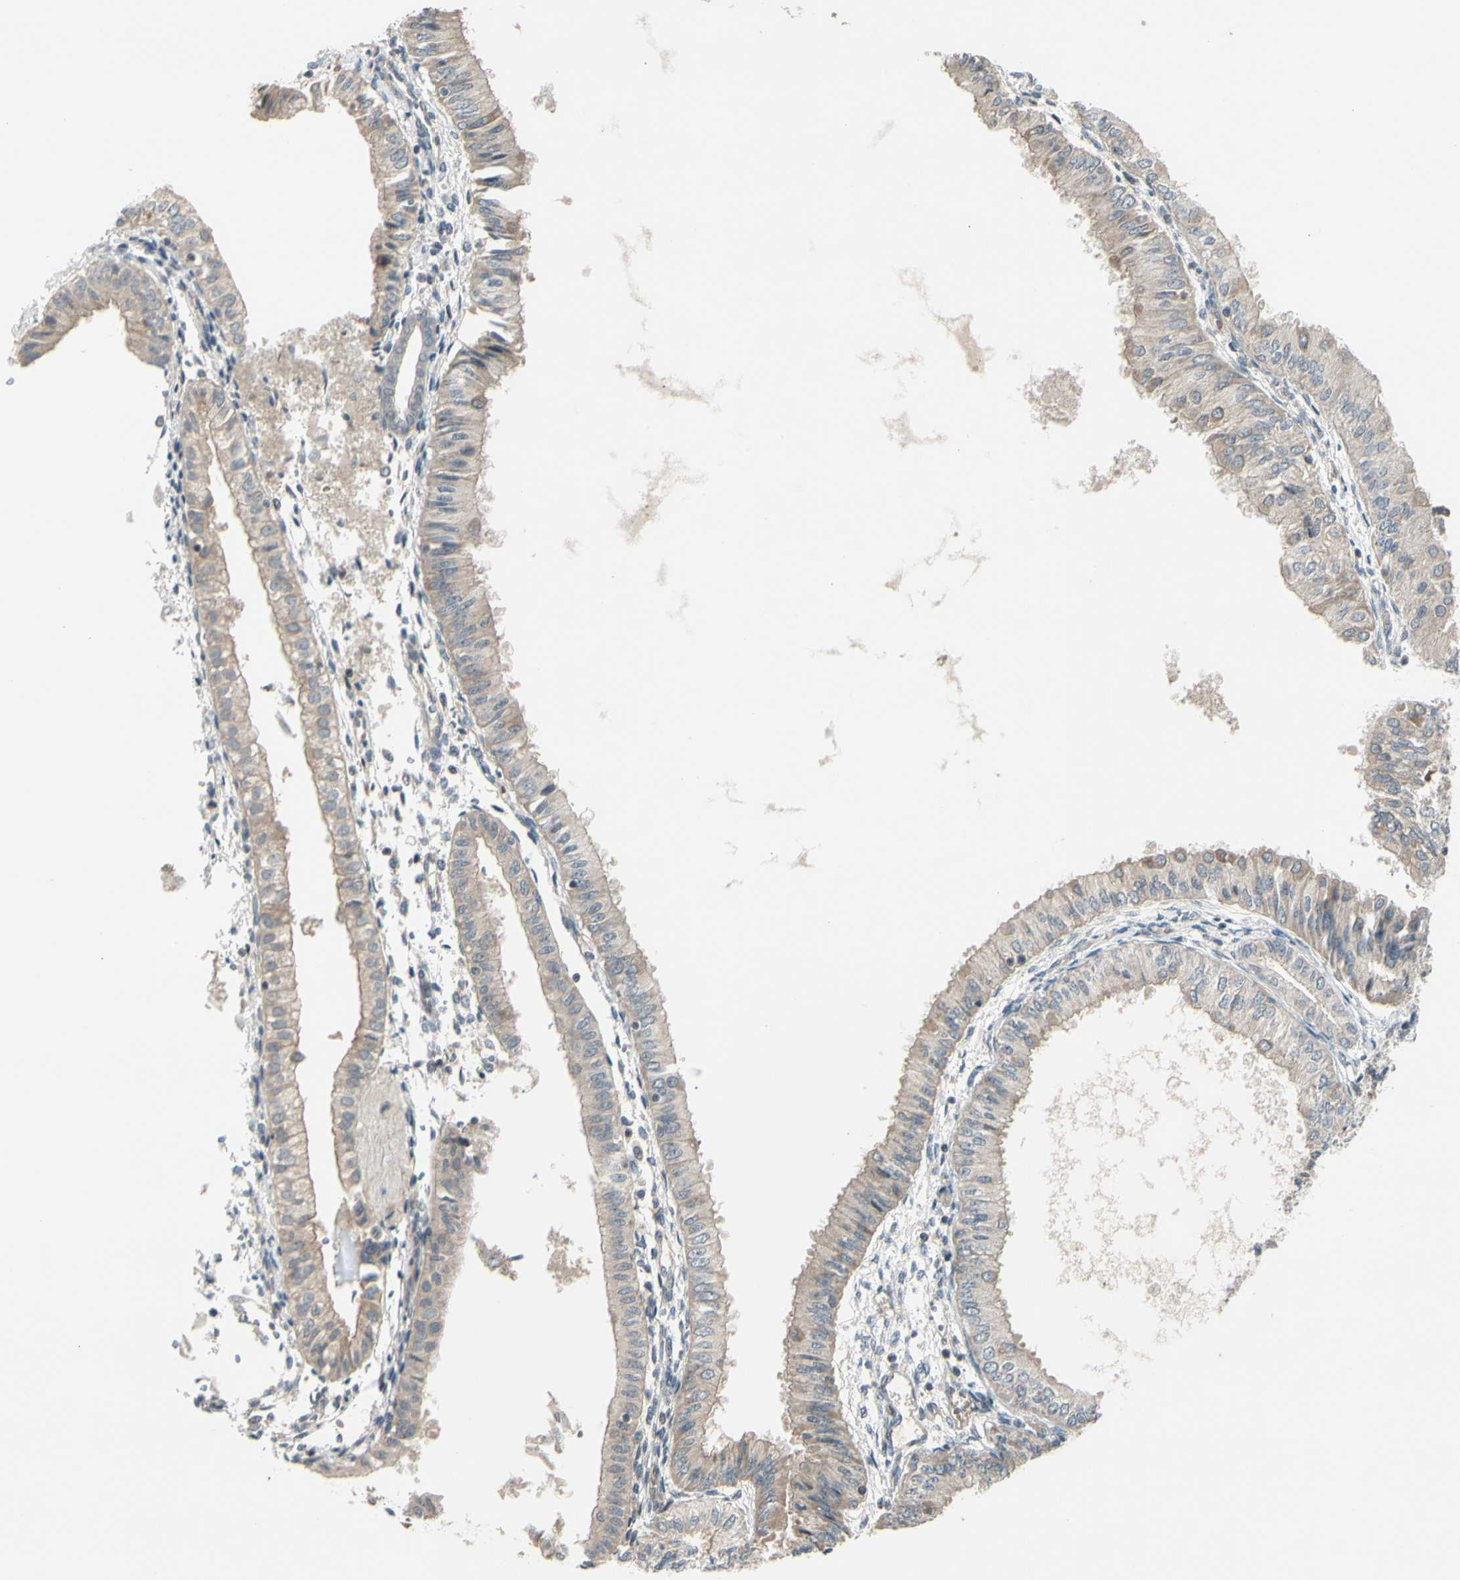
{"staining": {"intensity": "weak", "quantity": ">75%", "location": "cytoplasmic/membranous"}, "tissue": "endometrial cancer", "cell_type": "Tumor cells", "image_type": "cancer", "snomed": [{"axis": "morphology", "description": "Adenocarcinoma, NOS"}, {"axis": "topography", "description": "Endometrium"}], "caption": "IHC of endometrial cancer shows low levels of weak cytoplasmic/membranous expression in about >75% of tumor cells.", "gene": "FGF10", "patient": {"sex": "female", "age": 53}}